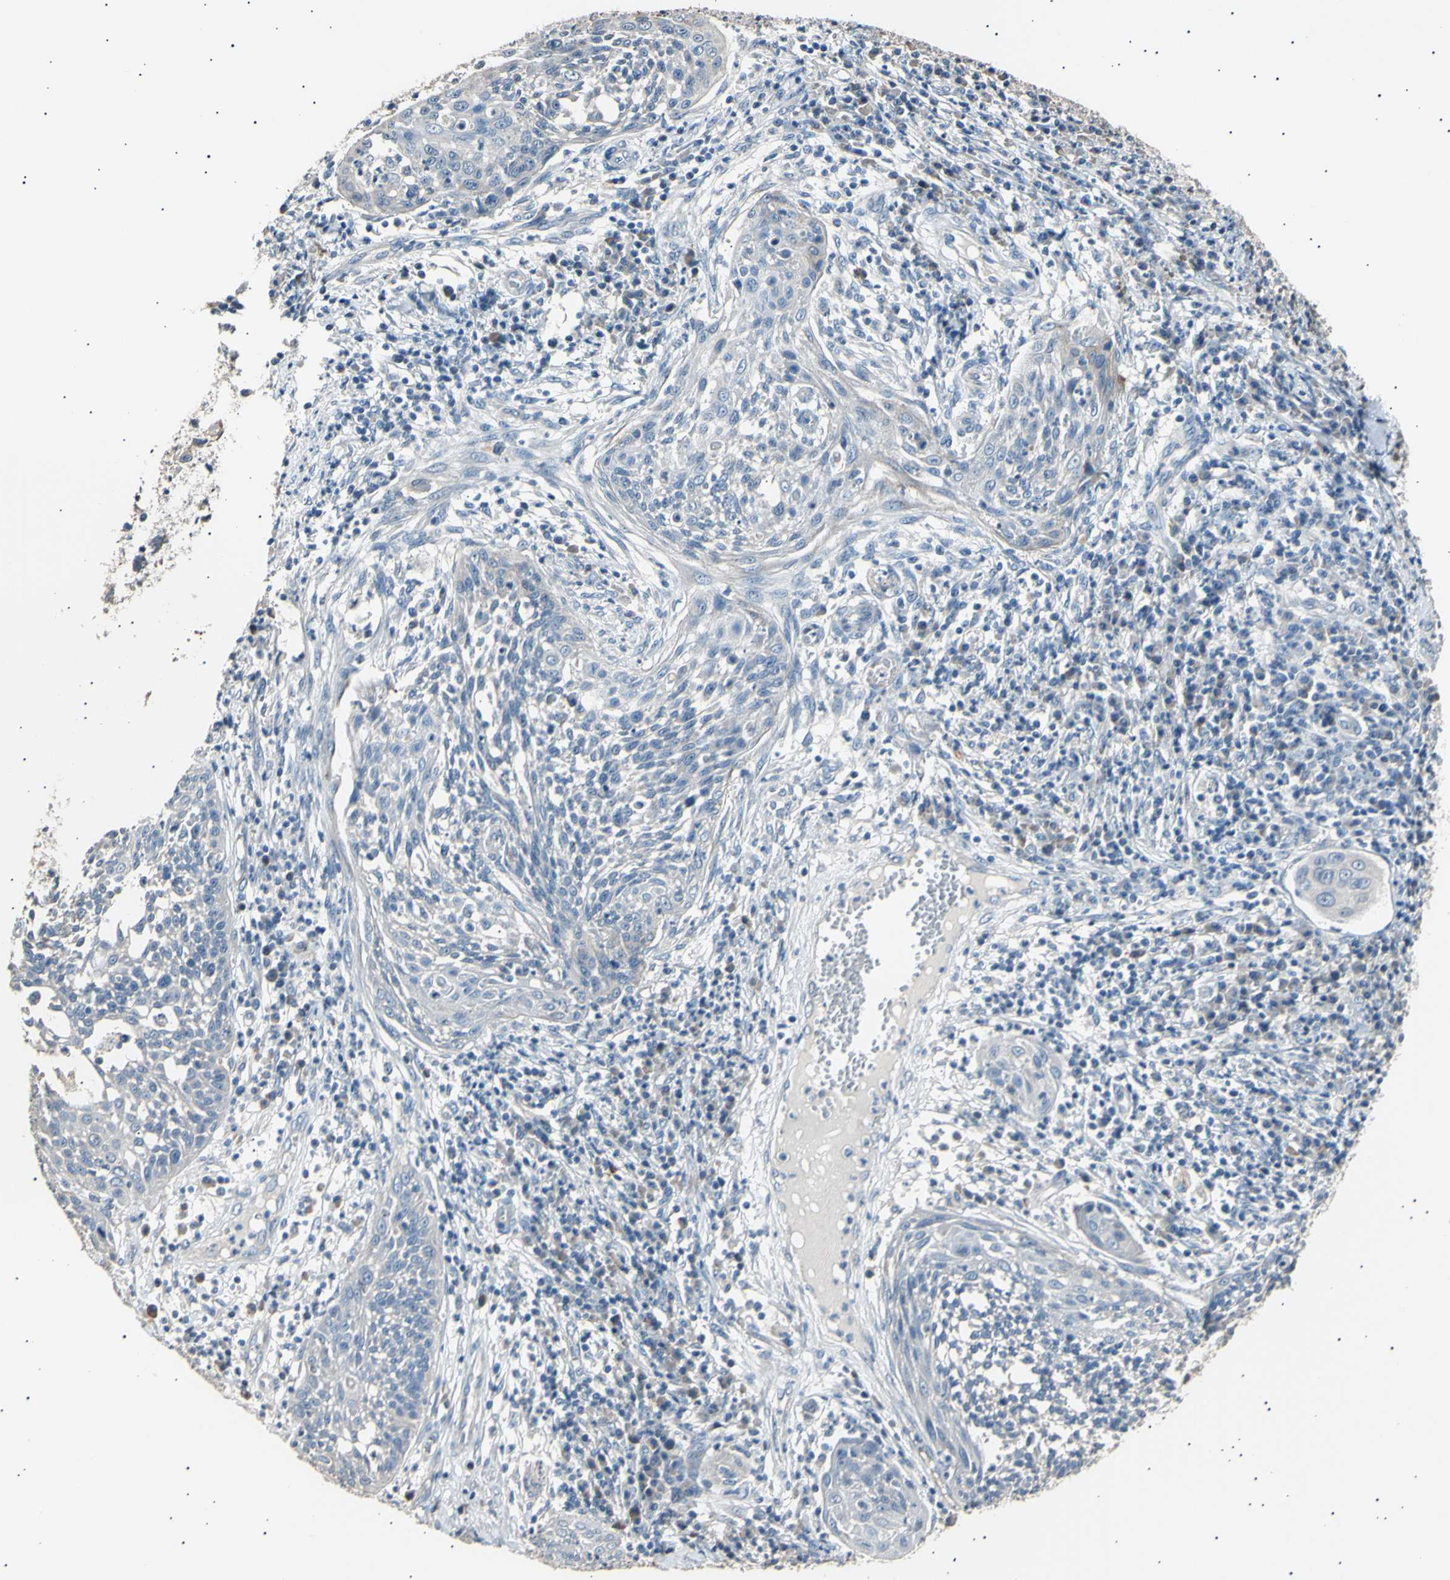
{"staining": {"intensity": "negative", "quantity": "none", "location": "none"}, "tissue": "cervical cancer", "cell_type": "Tumor cells", "image_type": "cancer", "snomed": [{"axis": "morphology", "description": "Squamous cell carcinoma, NOS"}, {"axis": "topography", "description": "Cervix"}], "caption": "An IHC image of cervical cancer is shown. There is no staining in tumor cells of cervical cancer.", "gene": "LDLR", "patient": {"sex": "female", "age": 34}}